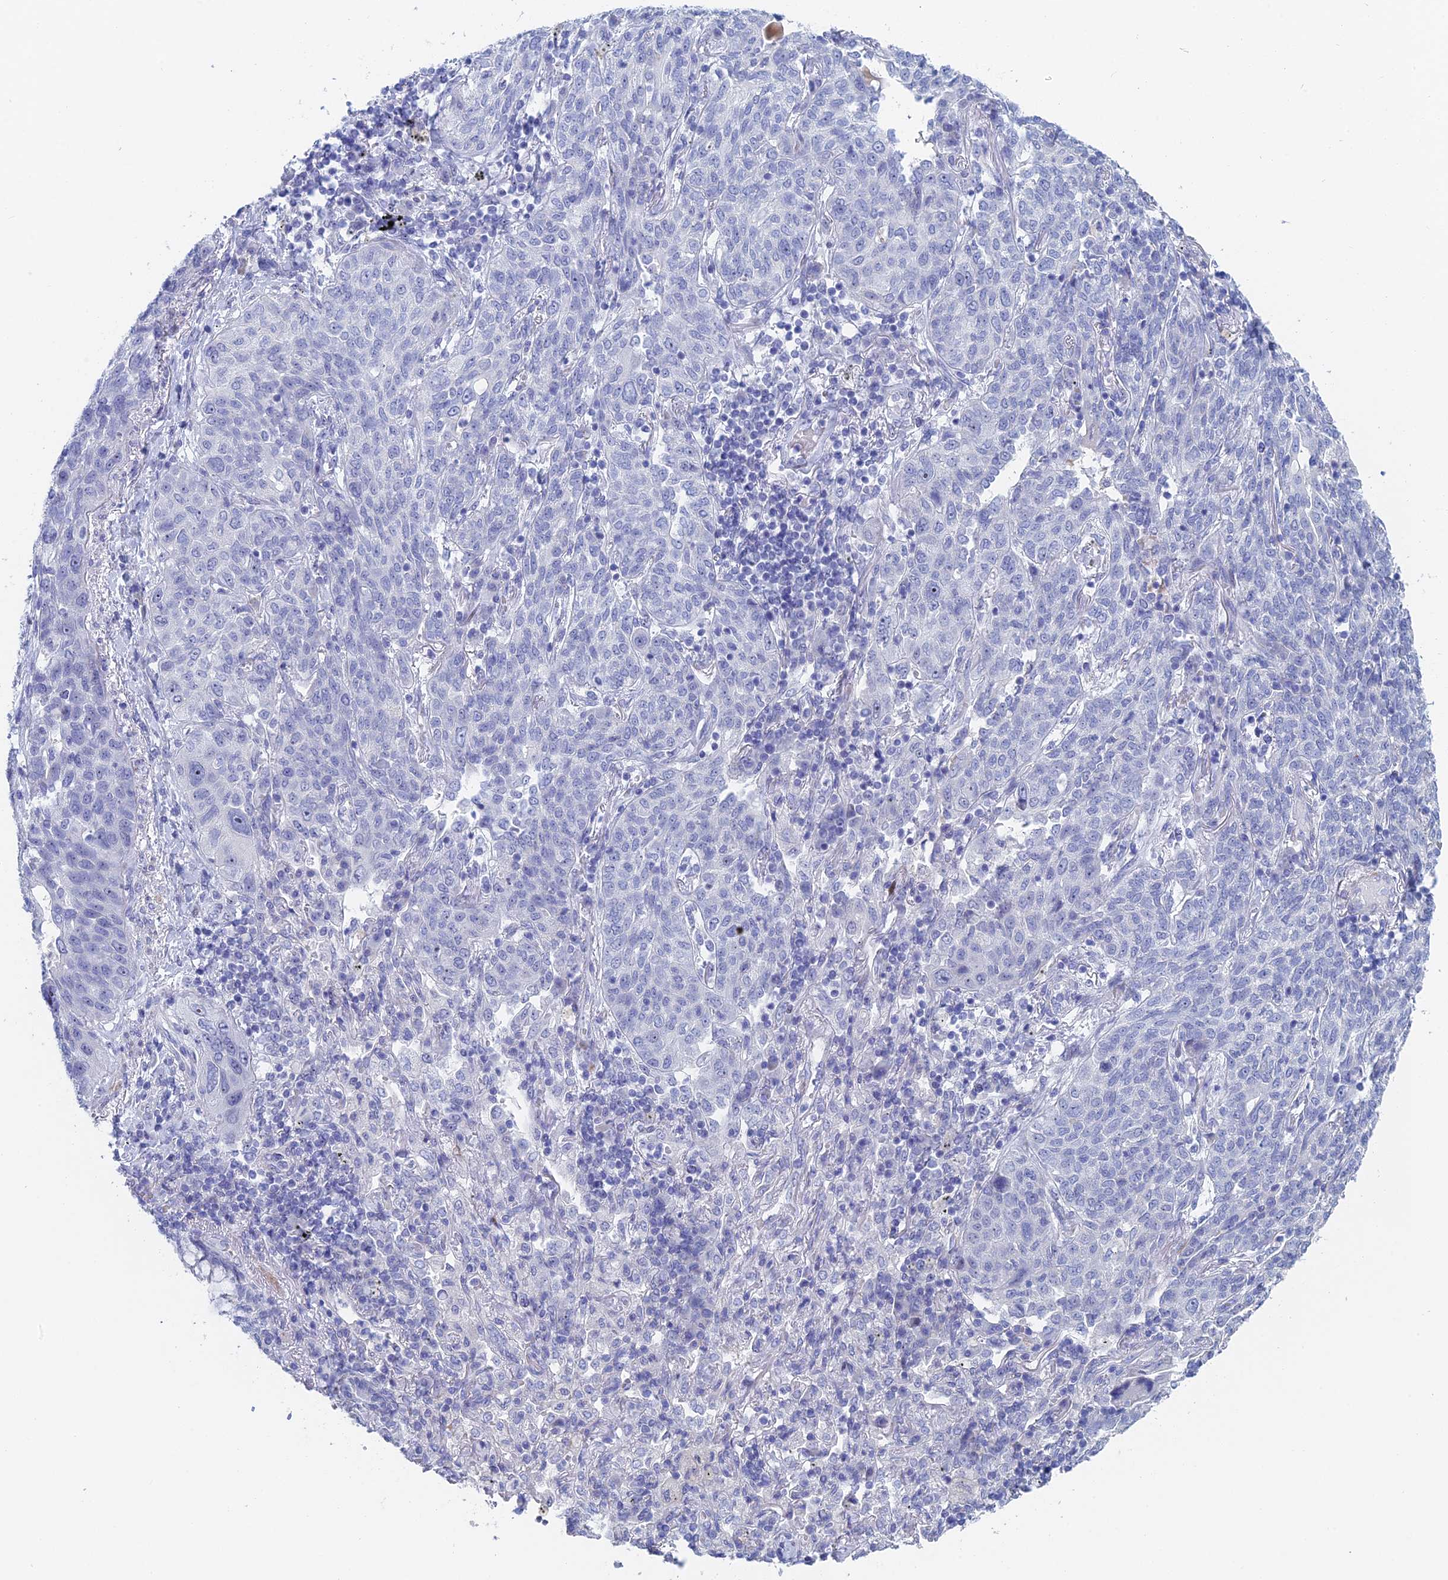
{"staining": {"intensity": "negative", "quantity": "none", "location": "none"}, "tissue": "lung cancer", "cell_type": "Tumor cells", "image_type": "cancer", "snomed": [{"axis": "morphology", "description": "Squamous cell carcinoma, NOS"}, {"axis": "topography", "description": "Lung"}], "caption": "Tumor cells are negative for protein expression in human squamous cell carcinoma (lung). The staining is performed using DAB brown chromogen with nuclei counter-stained in using hematoxylin.", "gene": "DRGX", "patient": {"sex": "female", "age": 70}}